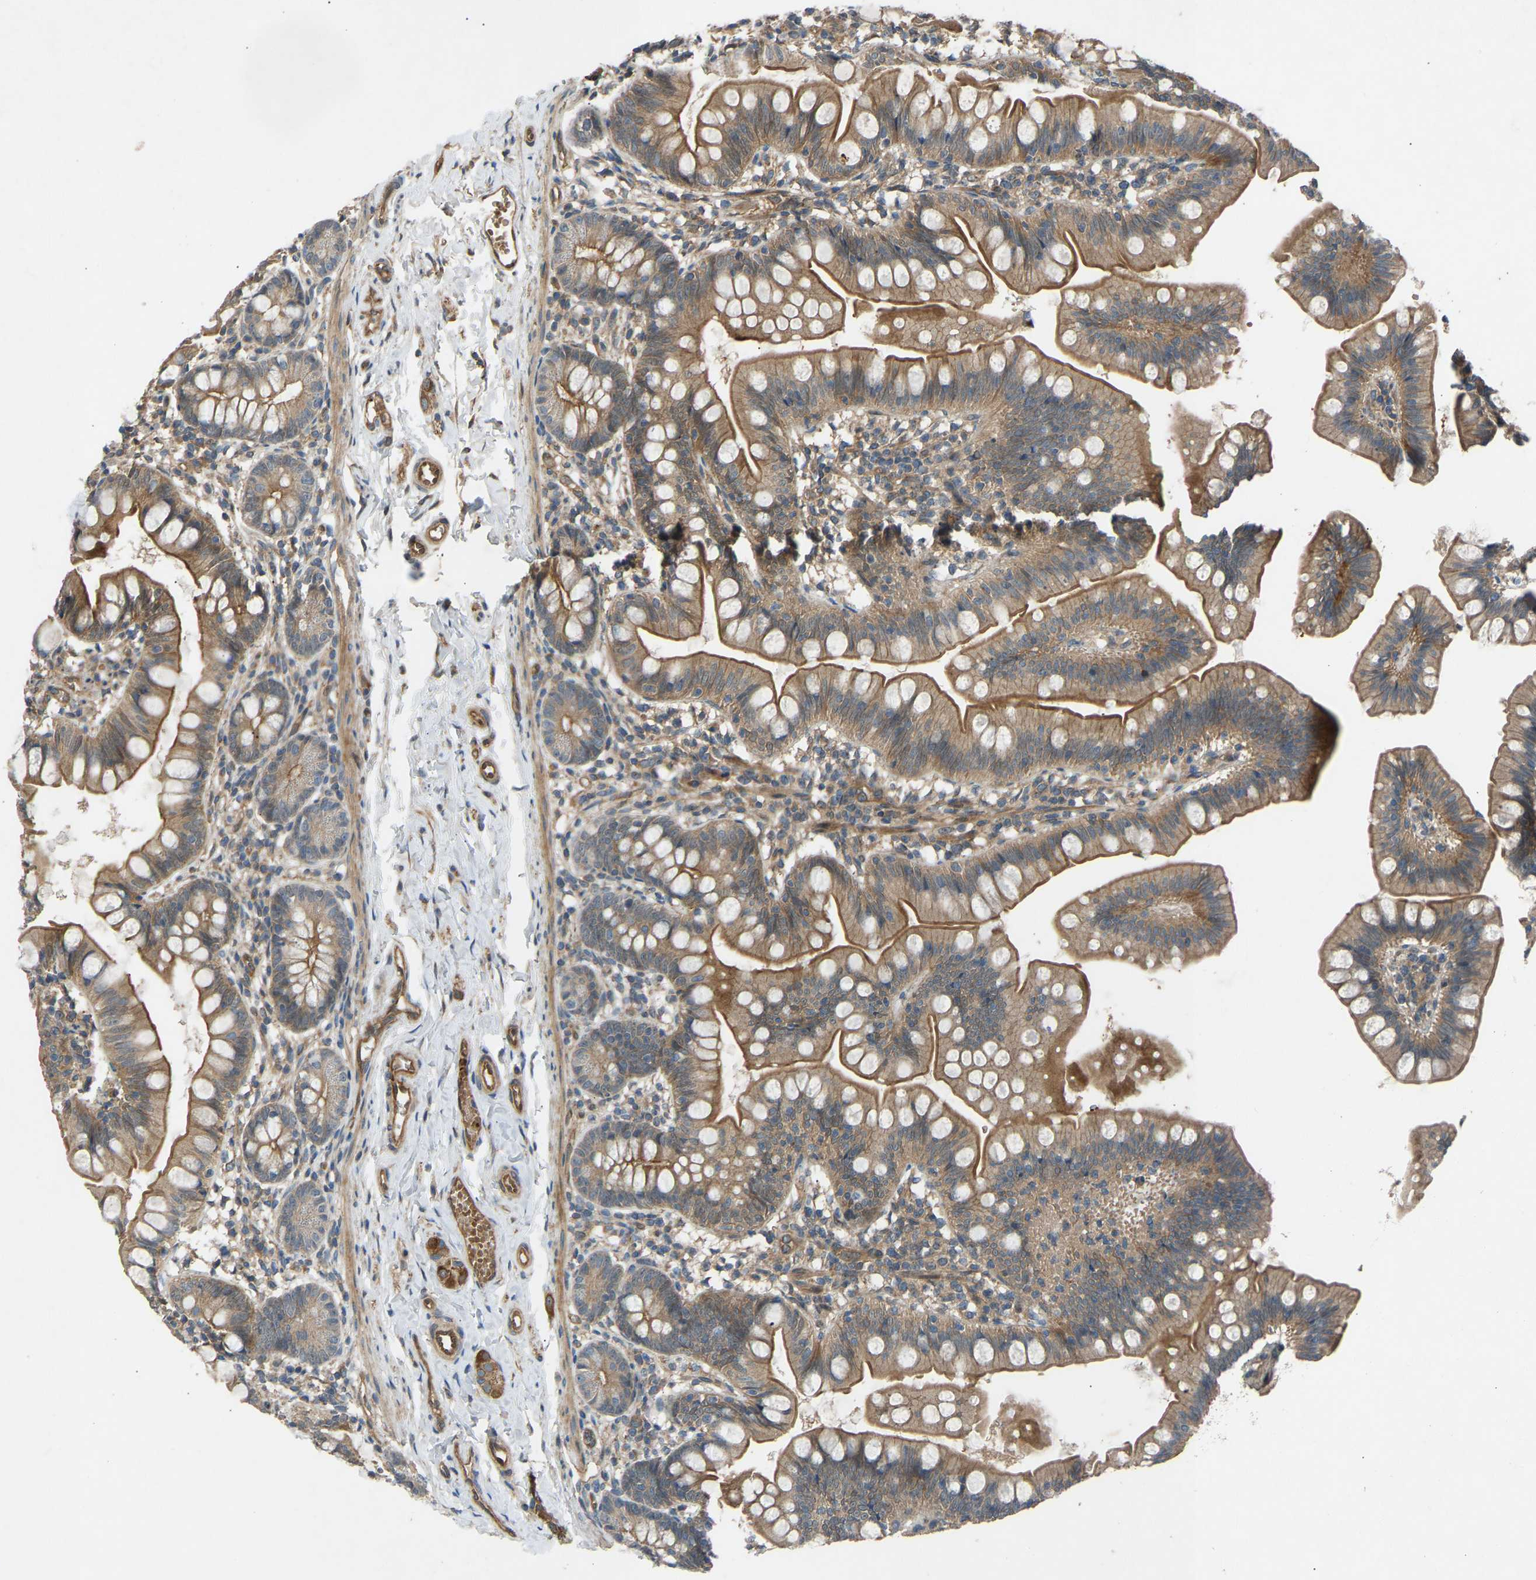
{"staining": {"intensity": "moderate", "quantity": ">75%", "location": "cytoplasmic/membranous"}, "tissue": "small intestine", "cell_type": "Glandular cells", "image_type": "normal", "snomed": [{"axis": "morphology", "description": "Normal tissue, NOS"}, {"axis": "topography", "description": "Small intestine"}], "caption": "Small intestine stained with immunohistochemistry (IHC) shows moderate cytoplasmic/membranous expression in about >75% of glandular cells.", "gene": "GAS2L1", "patient": {"sex": "male", "age": 7}}